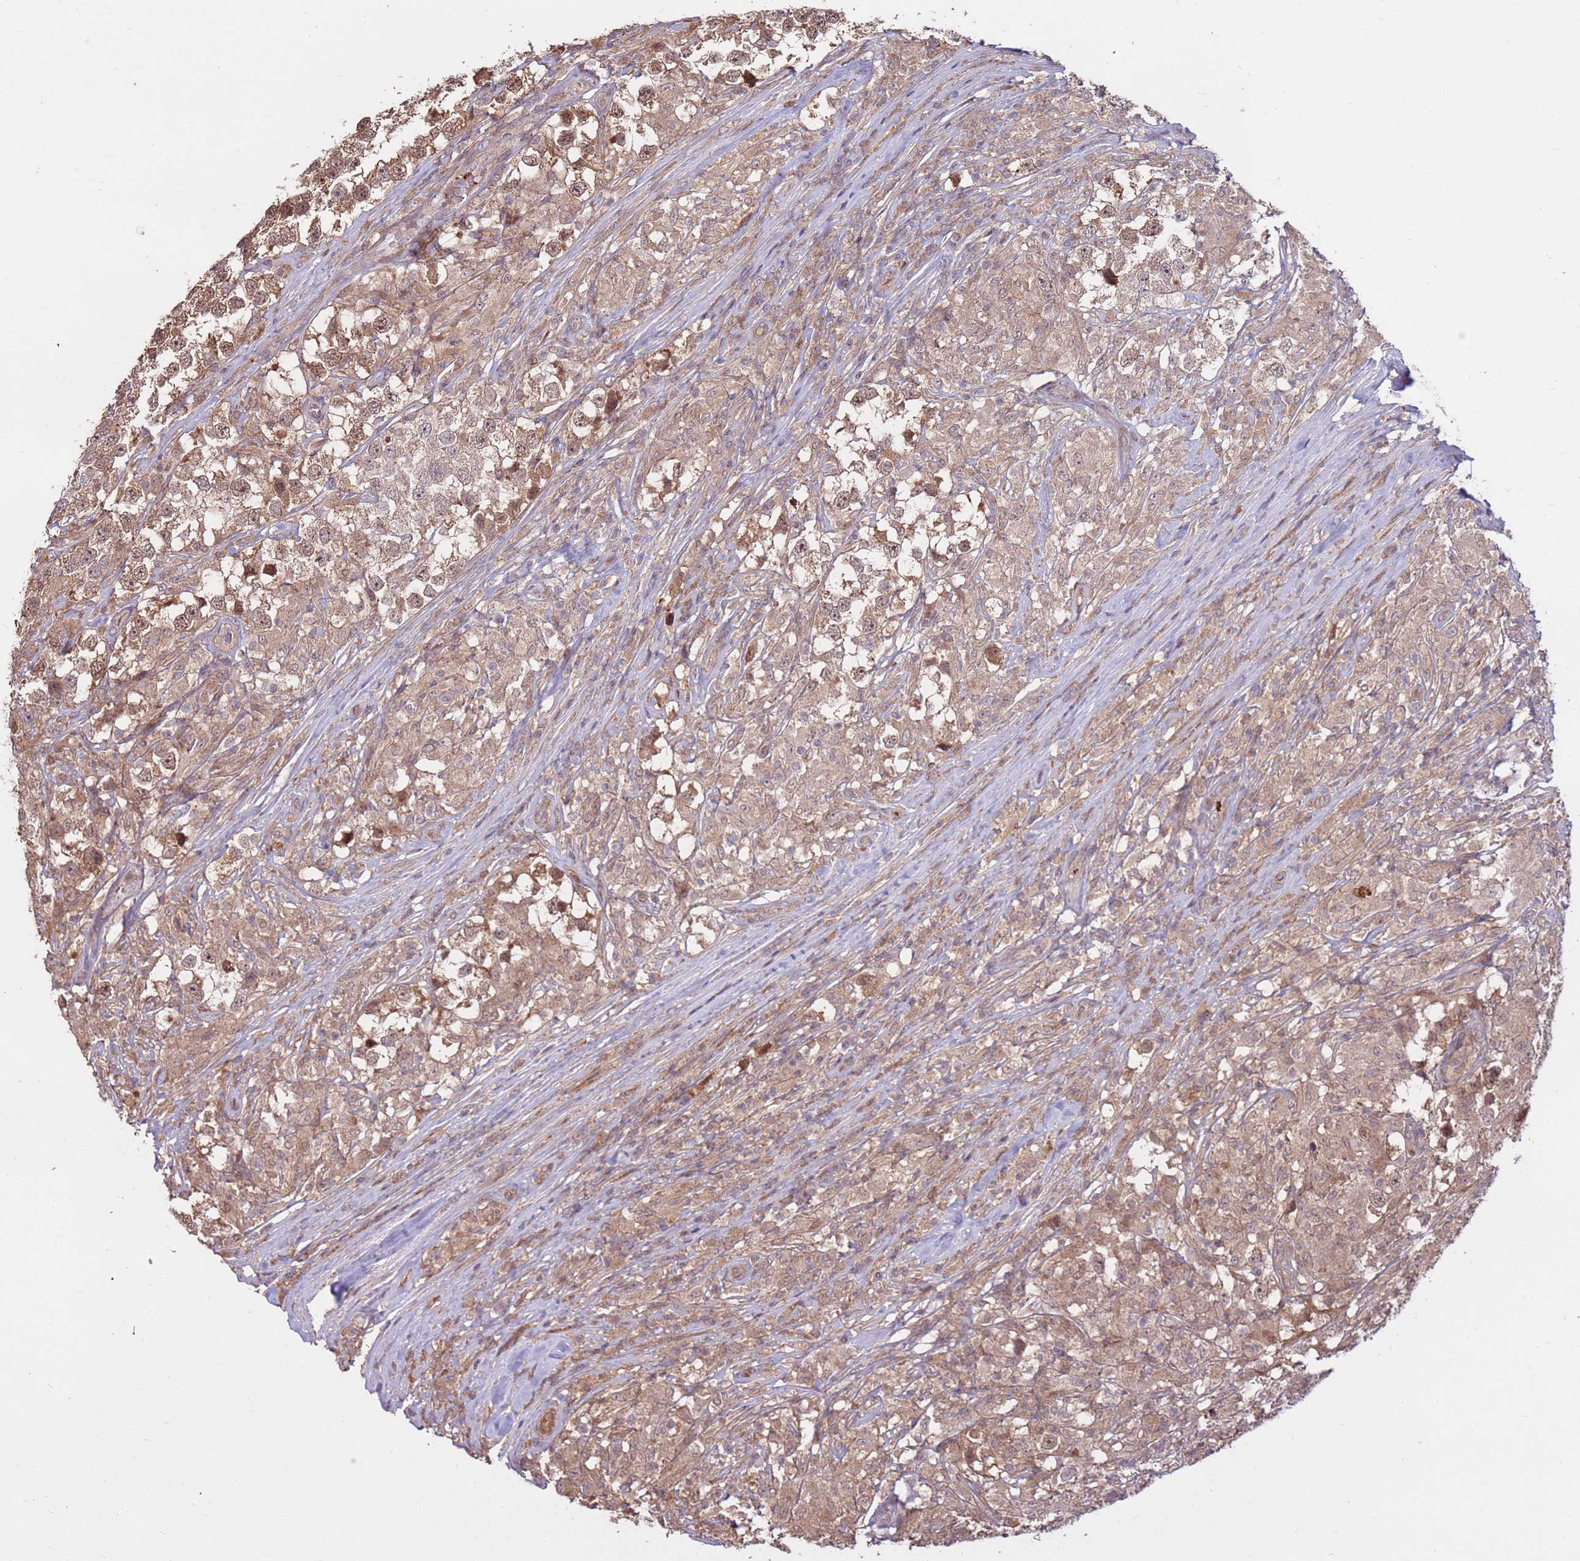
{"staining": {"intensity": "moderate", "quantity": ">75%", "location": "nuclear"}, "tissue": "testis cancer", "cell_type": "Tumor cells", "image_type": "cancer", "snomed": [{"axis": "morphology", "description": "Seminoma, NOS"}, {"axis": "topography", "description": "Testis"}], "caption": "This is a micrograph of IHC staining of testis cancer, which shows moderate expression in the nuclear of tumor cells.", "gene": "CCDC112", "patient": {"sex": "male", "age": 46}}